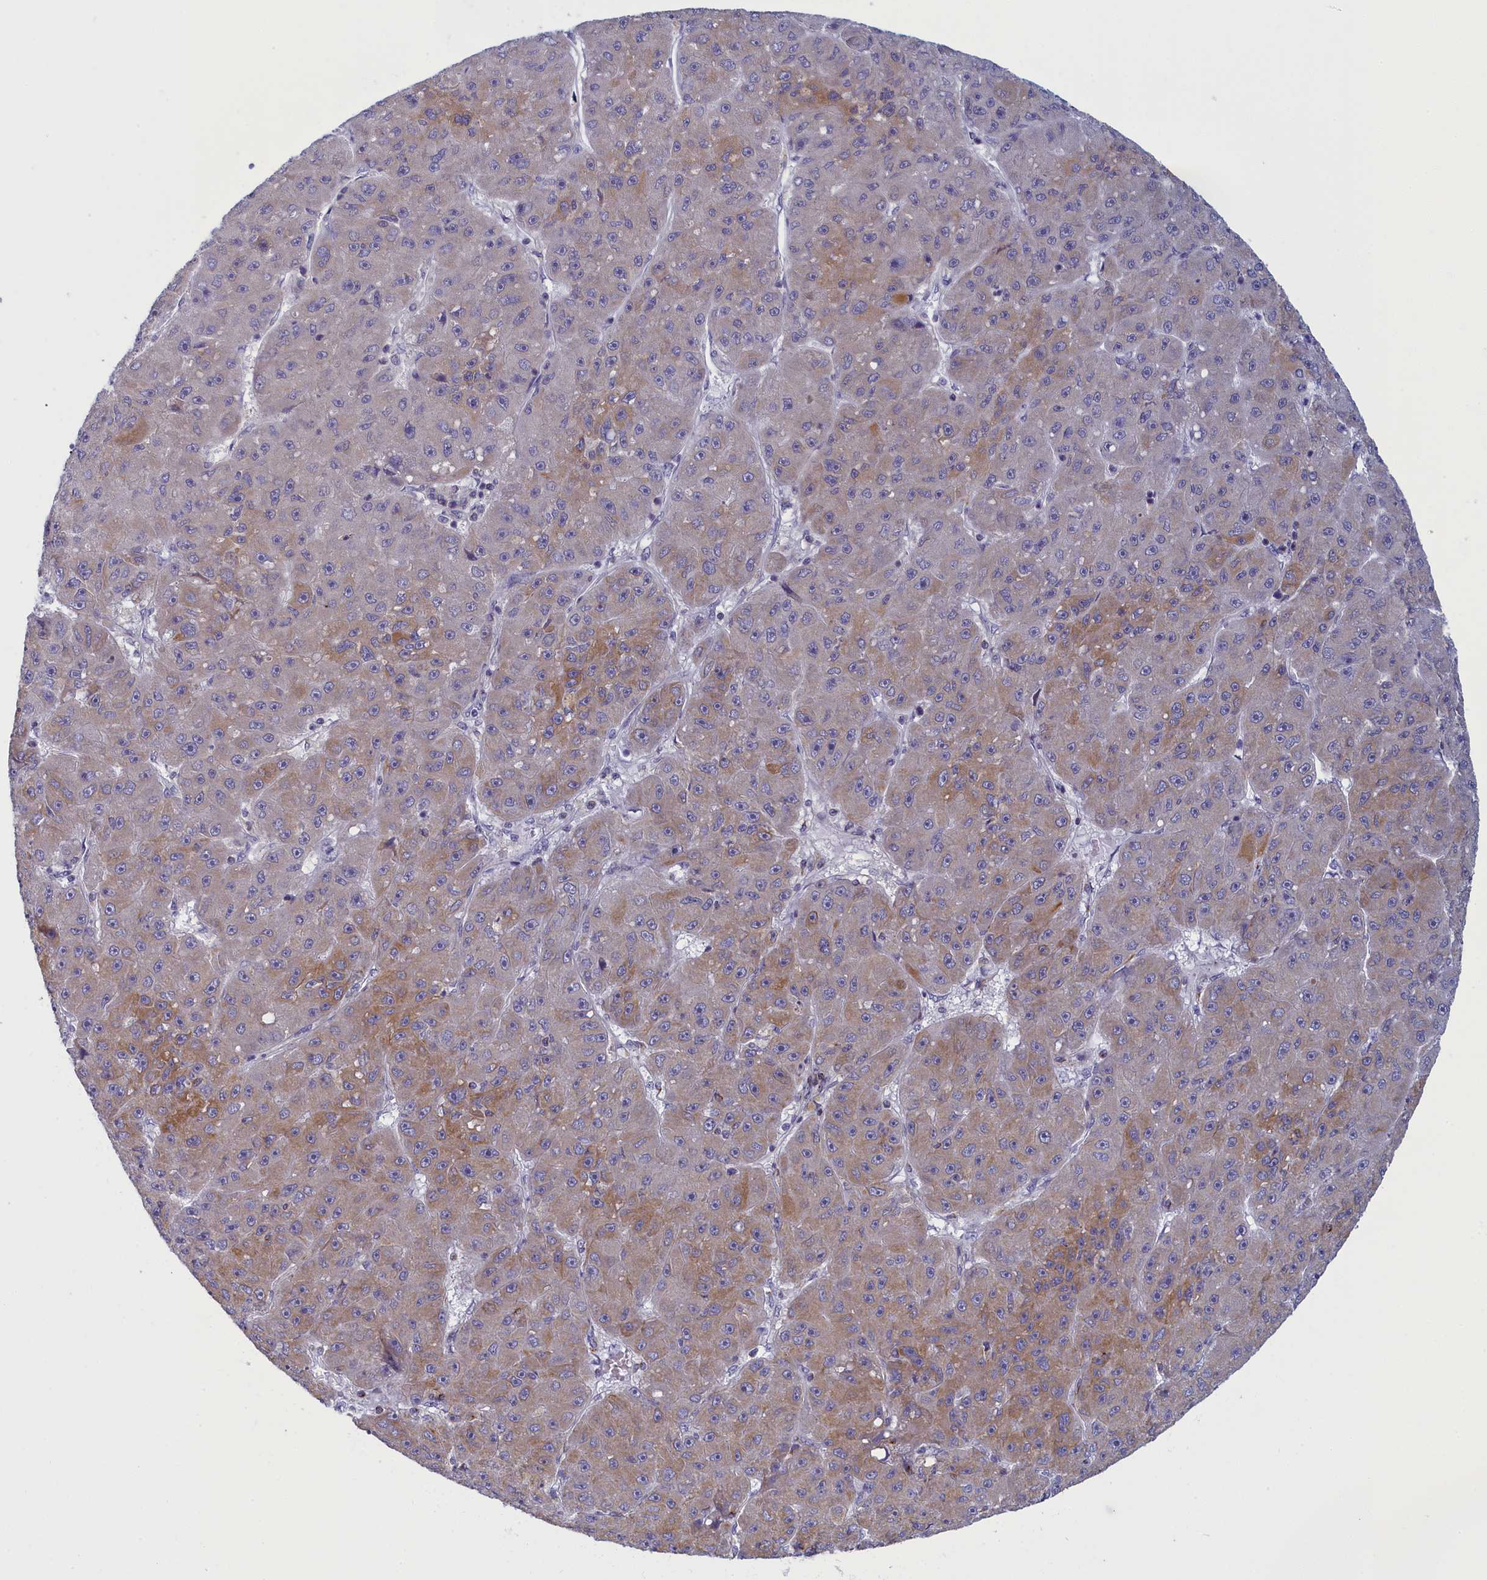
{"staining": {"intensity": "moderate", "quantity": "<25%", "location": "cytoplasmic/membranous"}, "tissue": "liver cancer", "cell_type": "Tumor cells", "image_type": "cancer", "snomed": [{"axis": "morphology", "description": "Carcinoma, Hepatocellular, NOS"}, {"axis": "topography", "description": "Liver"}], "caption": "Hepatocellular carcinoma (liver) stained with DAB IHC shows low levels of moderate cytoplasmic/membranous staining in approximately <25% of tumor cells.", "gene": "NOL10", "patient": {"sex": "male", "age": 67}}